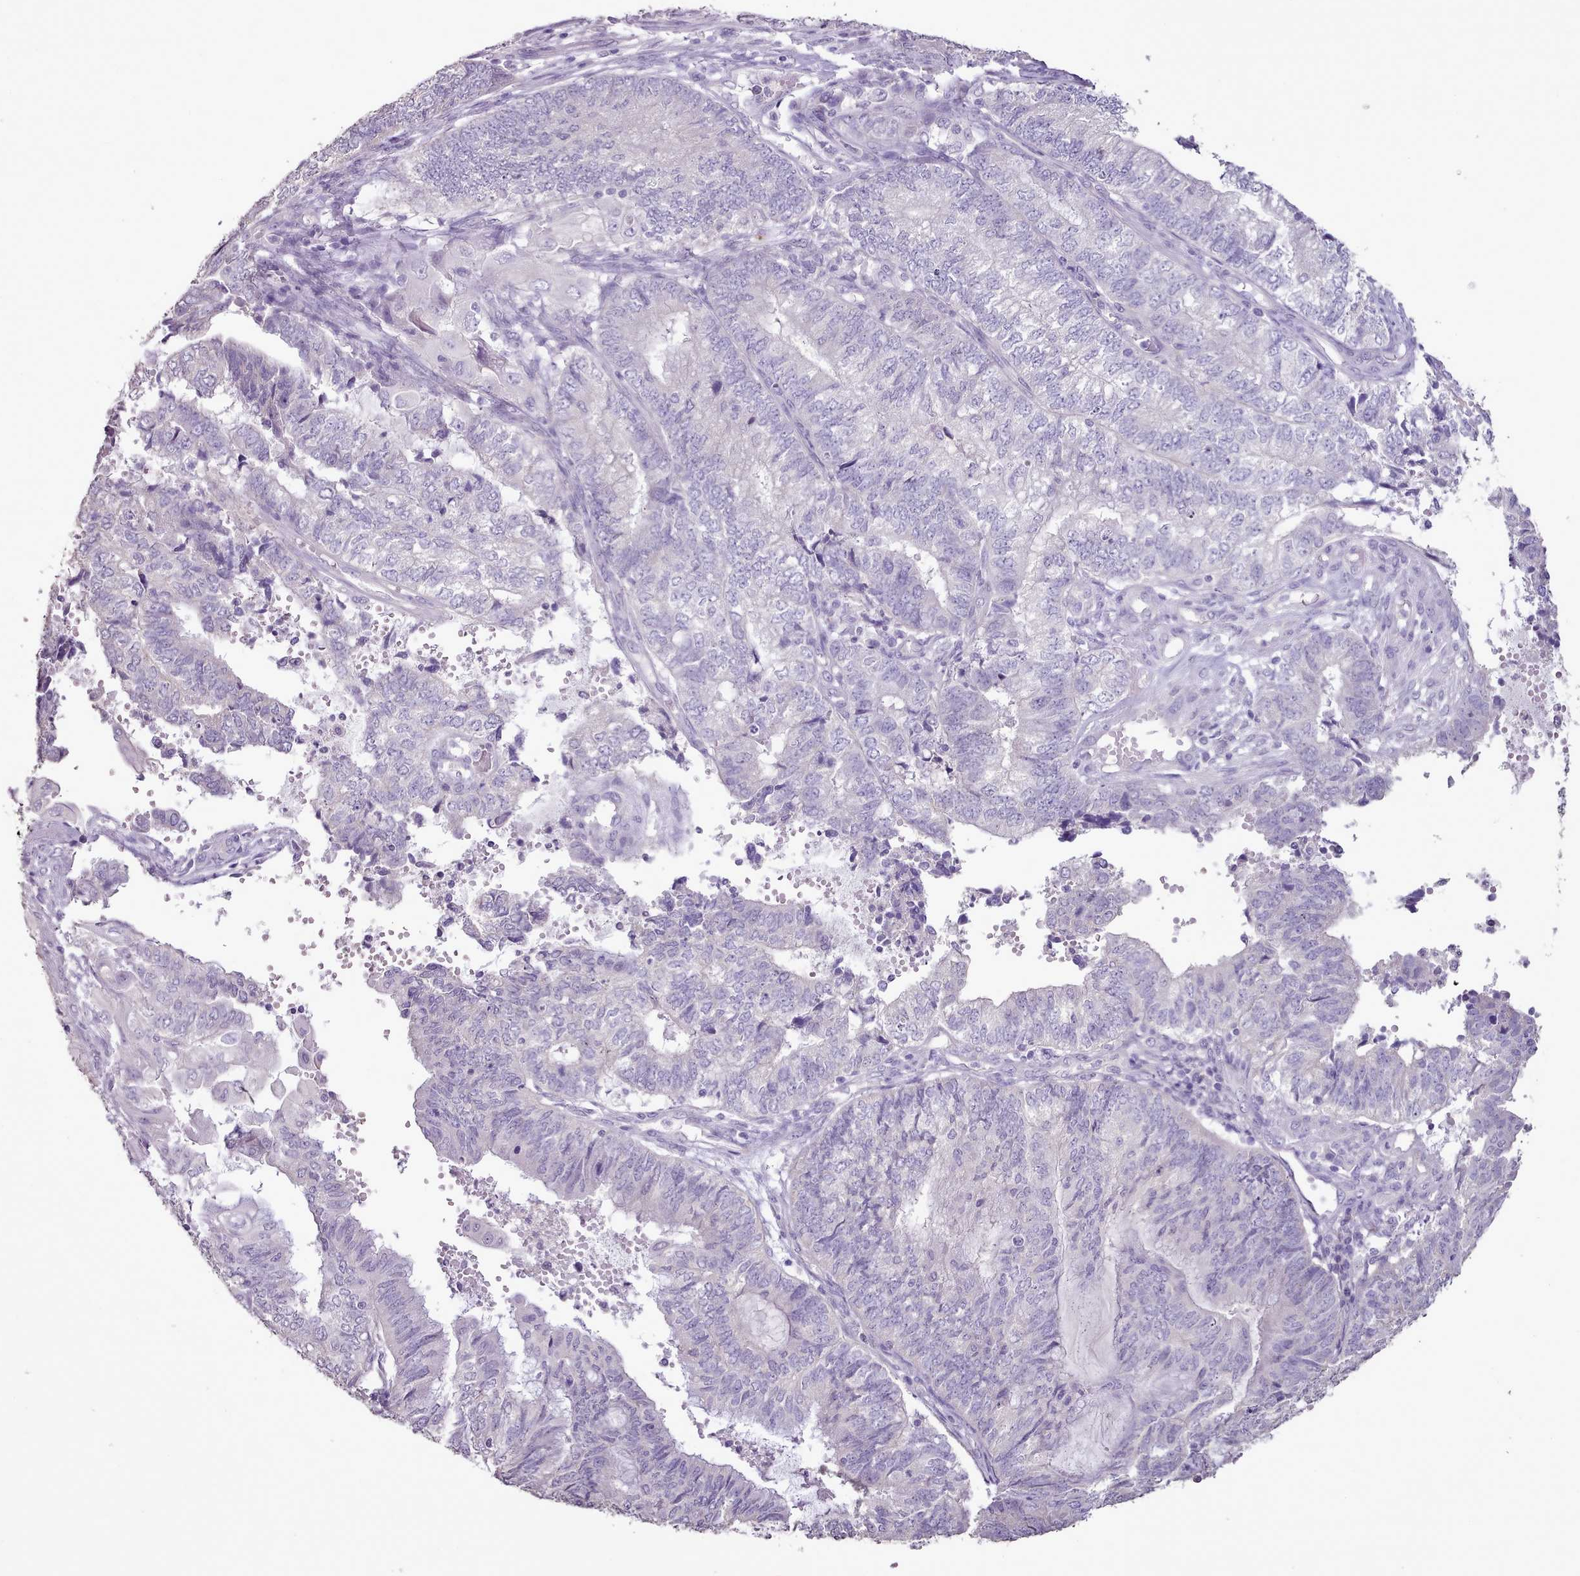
{"staining": {"intensity": "negative", "quantity": "none", "location": "none"}, "tissue": "endometrial cancer", "cell_type": "Tumor cells", "image_type": "cancer", "snomed": [{"axis": "morphology", "description": "Adenocarcinoma, NOS"}, {"axis": "topography", "description": "Uterus"}, {"axis": "topography", "description": "Endometrium"}], "caption": "An immunohistochemistry (IHC) histopathology image of adenocarcinoma (endometrial) is shown. There is no staining in tumor cells of adenocarcinoma (endometrial).", "gene": "BLOC1S2", "patient": {"sex": "female", "age": 70}}